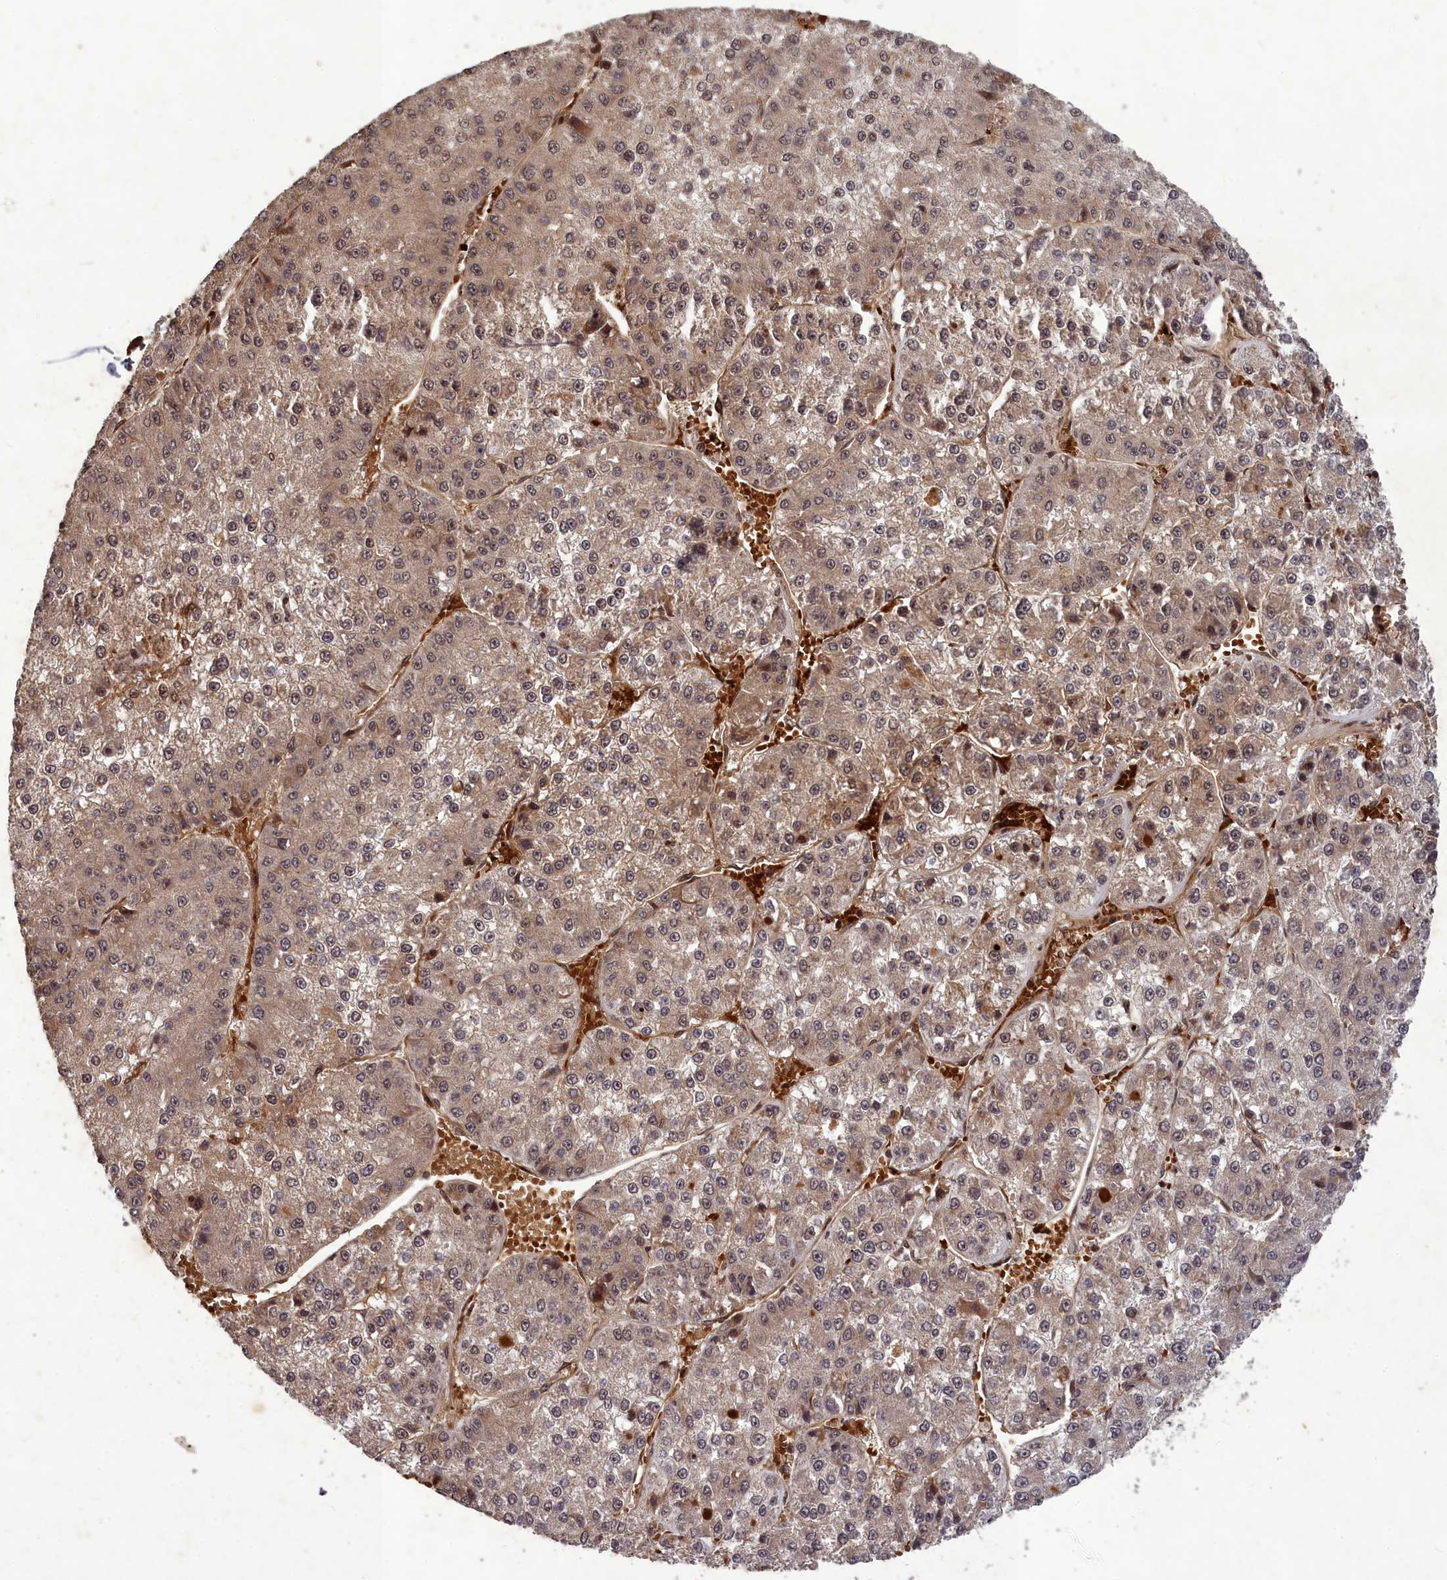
{"staining": {"intensity": "weak", "quantity": ">75%", "location": "cytoplasmic/membranous,nuclear"}, "tissue": "liver cancer", "cell_type": "Tumor cells", "image_type": "cancer", "snomed": [{"axis": "morphology", "description": "Carcinoma, Hepatocellular, NOS"}, {"axis": "topography", "description": "Liver"}], "caption": "High-magnification brightfield microscopy of liver hepatocellular carcinoma stained with DAB (3,3'-diaminobenzidine) (brown) and counterstained with hematoxylin (blue). tumor cells exhibit weak cytoplasmic/membranous and nuclear positivity is present in about>75% of cells.", "gene": "SRMS", "patient": {"sex": "female", "age": 73}}